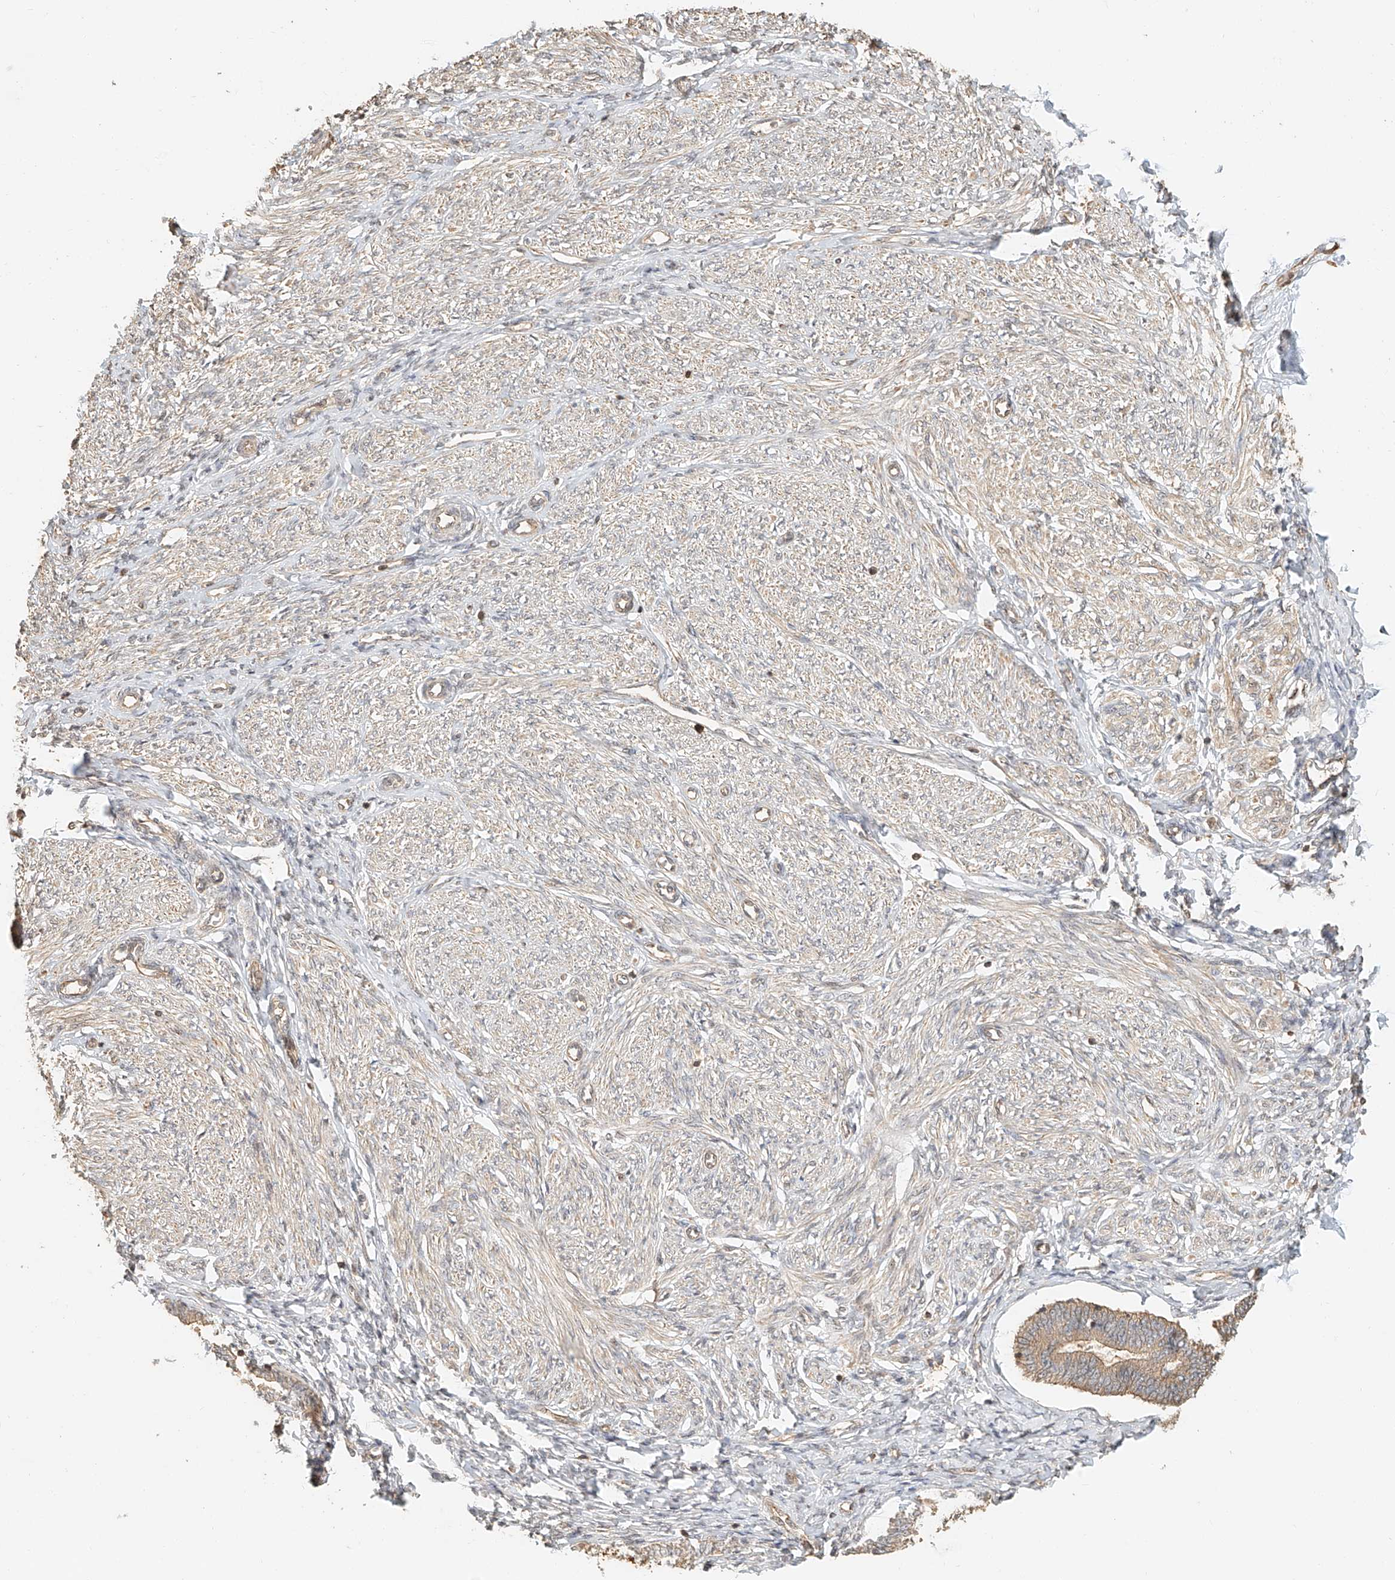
{"staining": {"intensity": "moderate", "quantity": "25%-75%", "location": "cytoplasmic/membranous"}, "tissue": "endometrium", "cell_type": "Cells in endometrial stroma", "image_type": "normal", "snomed": [{"axis": "morphology", "description": "Normal tissue, NOS"}, {"axis": "topography", "description": "Endometrium"}], "caption": "Immunohistochemical staining of unremarkable endometrium exhibits medium levels of moderate cytoplasmic/membranous staining in approximately 25%-75% of cells in endometrial stroma.", "gene": "NAP1L1", "patient": {"sex": "female", "age": 72}}